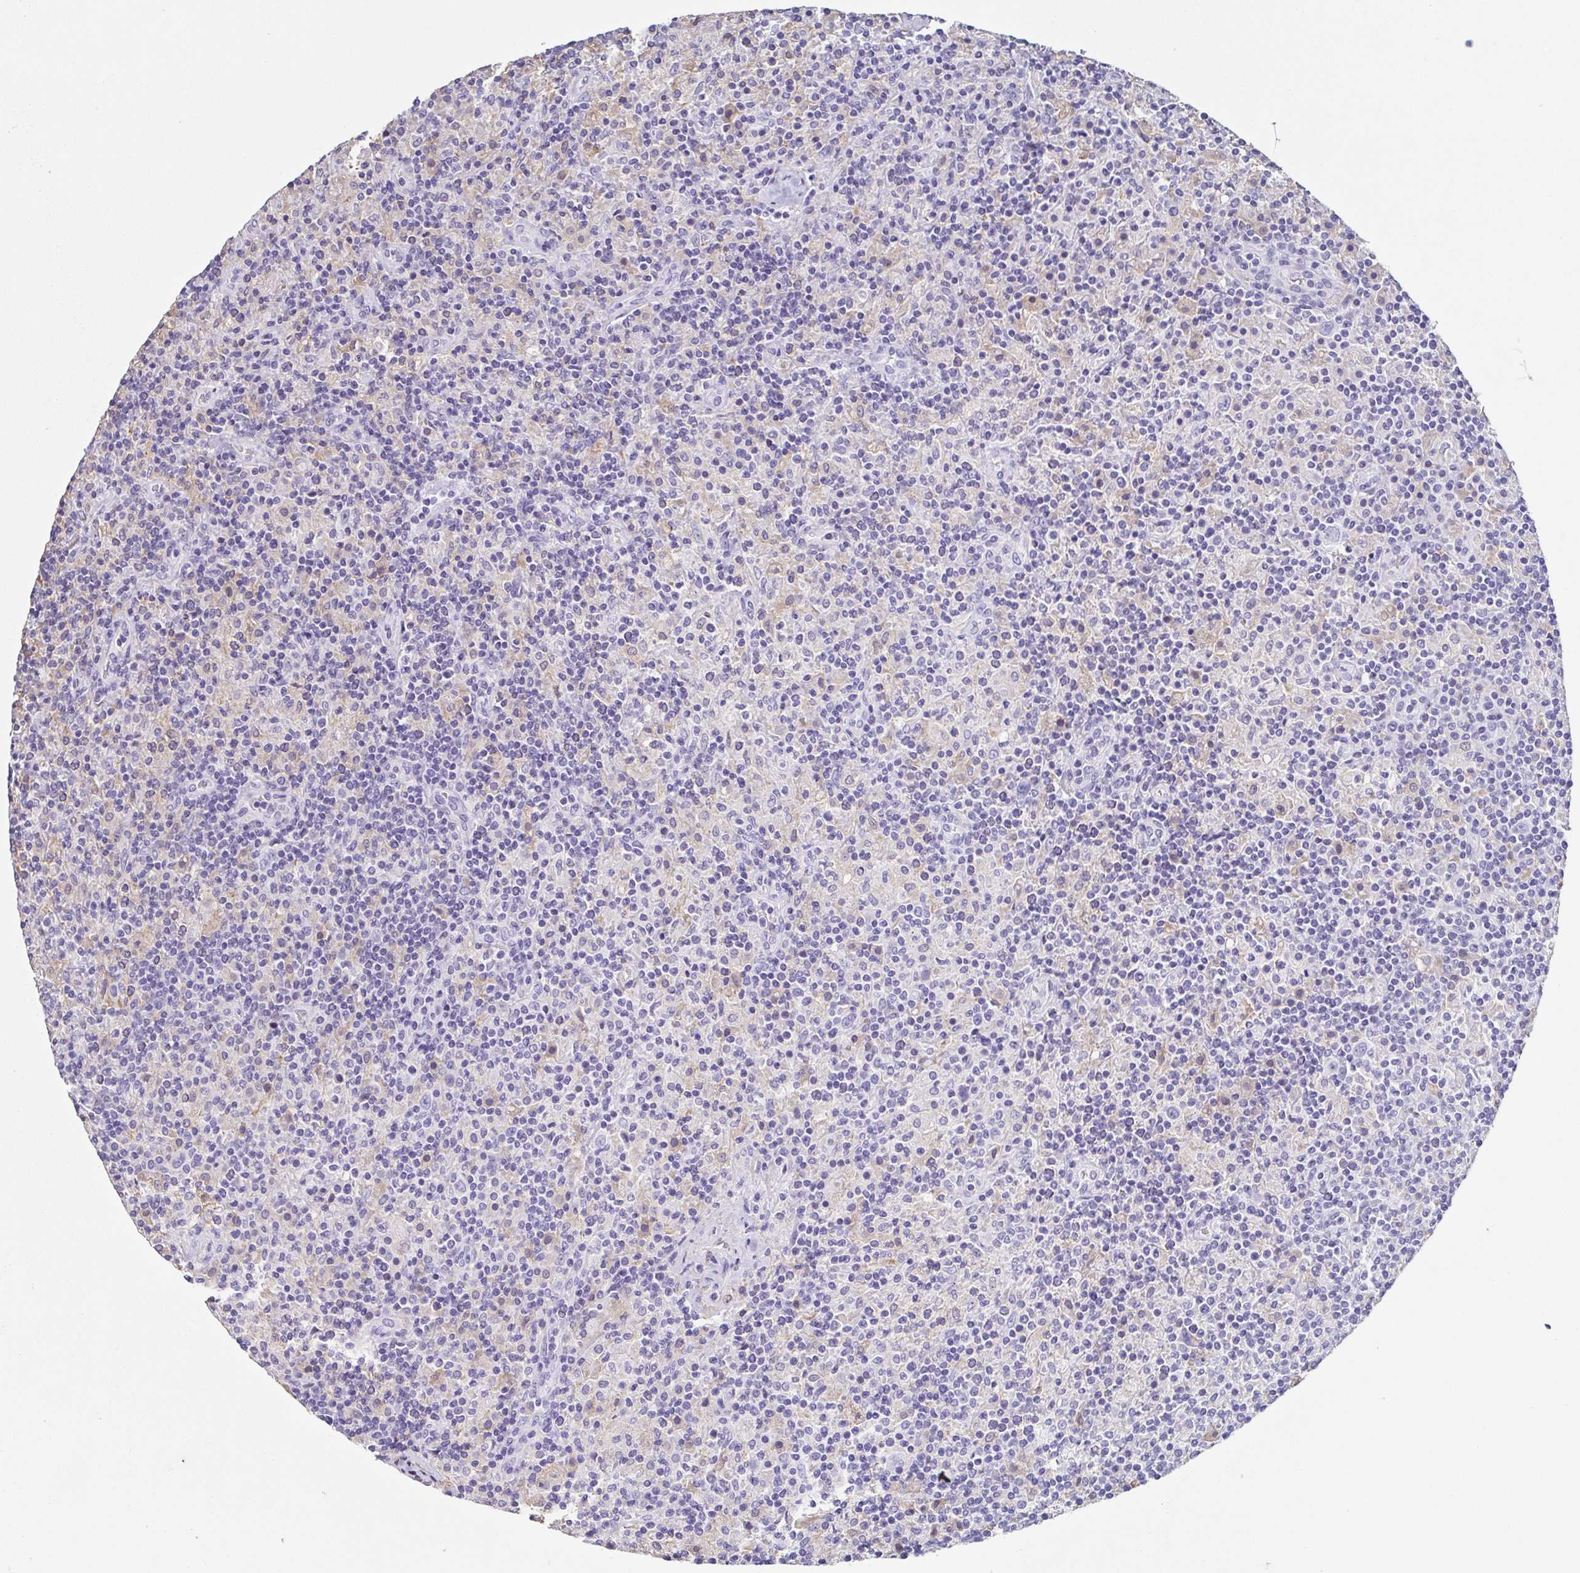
{"staining": {"intensity": "negative", "quantity": "none", "location": "none"}, "tissue": "lymphoma", "cell_type": "Tumor cells", "image_type": "cancer", "snomed": [{"axis": "morphology", "description": "Hodgkin's disease, NOS"}, {"axis": "topography", "description": "Lymph node"}], "caption": "Hodgkin's disease stained for a protein using IHC shows no expression tumor cells.", "gene": "ANXA10", "patient": {"sex": "male", "age": 70}}